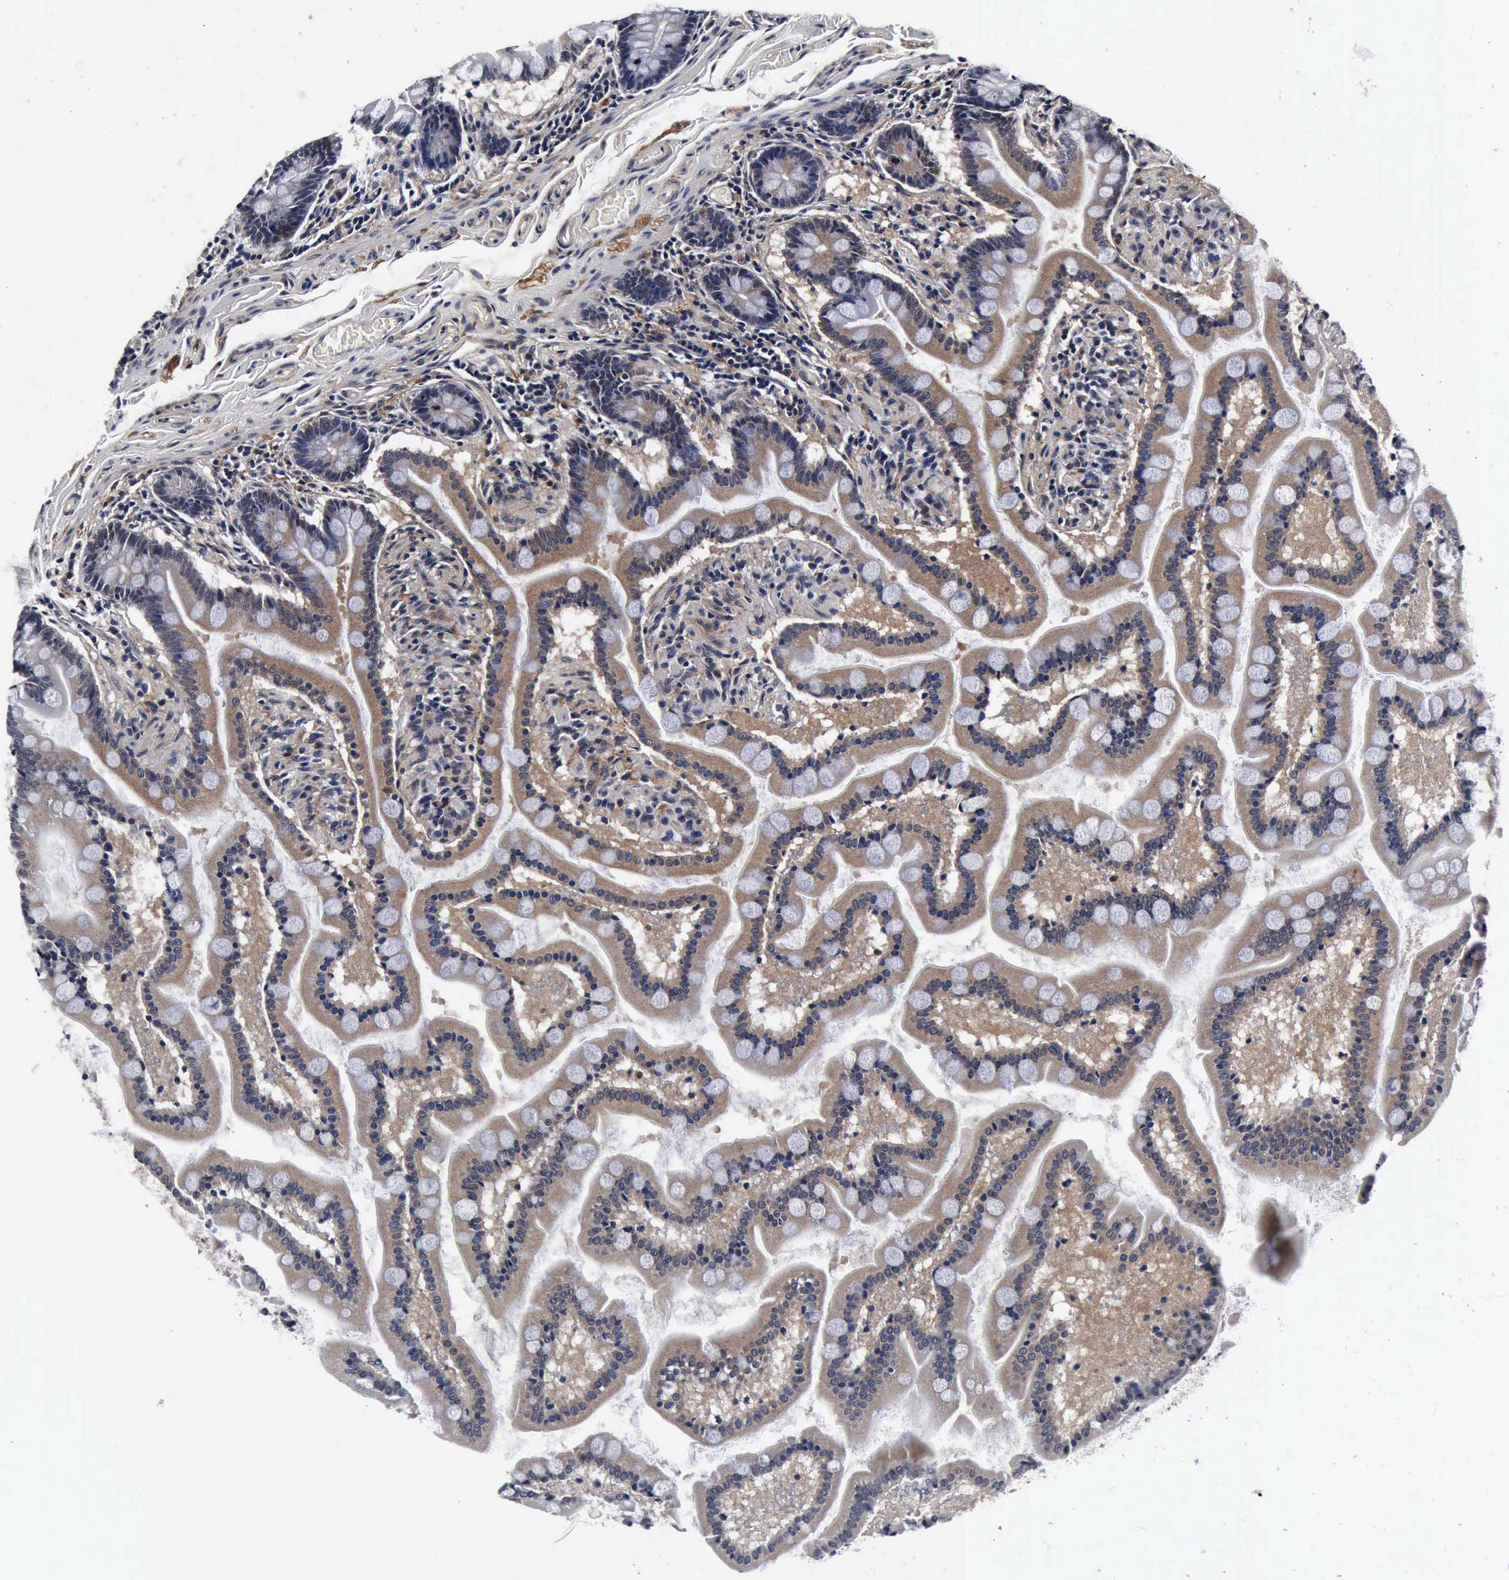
{"staining": {"intensity": "weak", "quantity": ">75%", "location": "cytoplasmic/membranous"}, "tissue": "small intestine", "cell_type": "Glandular cells", "image_type": "normal", "snomed": [{"axis": "morphology", "description": "Normal tissue, NOS"}, {"axis": "topography", "description": "Small intestine"}], "caption": "Glandular cells reveal weak cytoplasmic/membranous positivity in approximately >75% of cells in normal small intestine.", "gene": "UBC", "patient": {"sex": "male", "age": 41}}